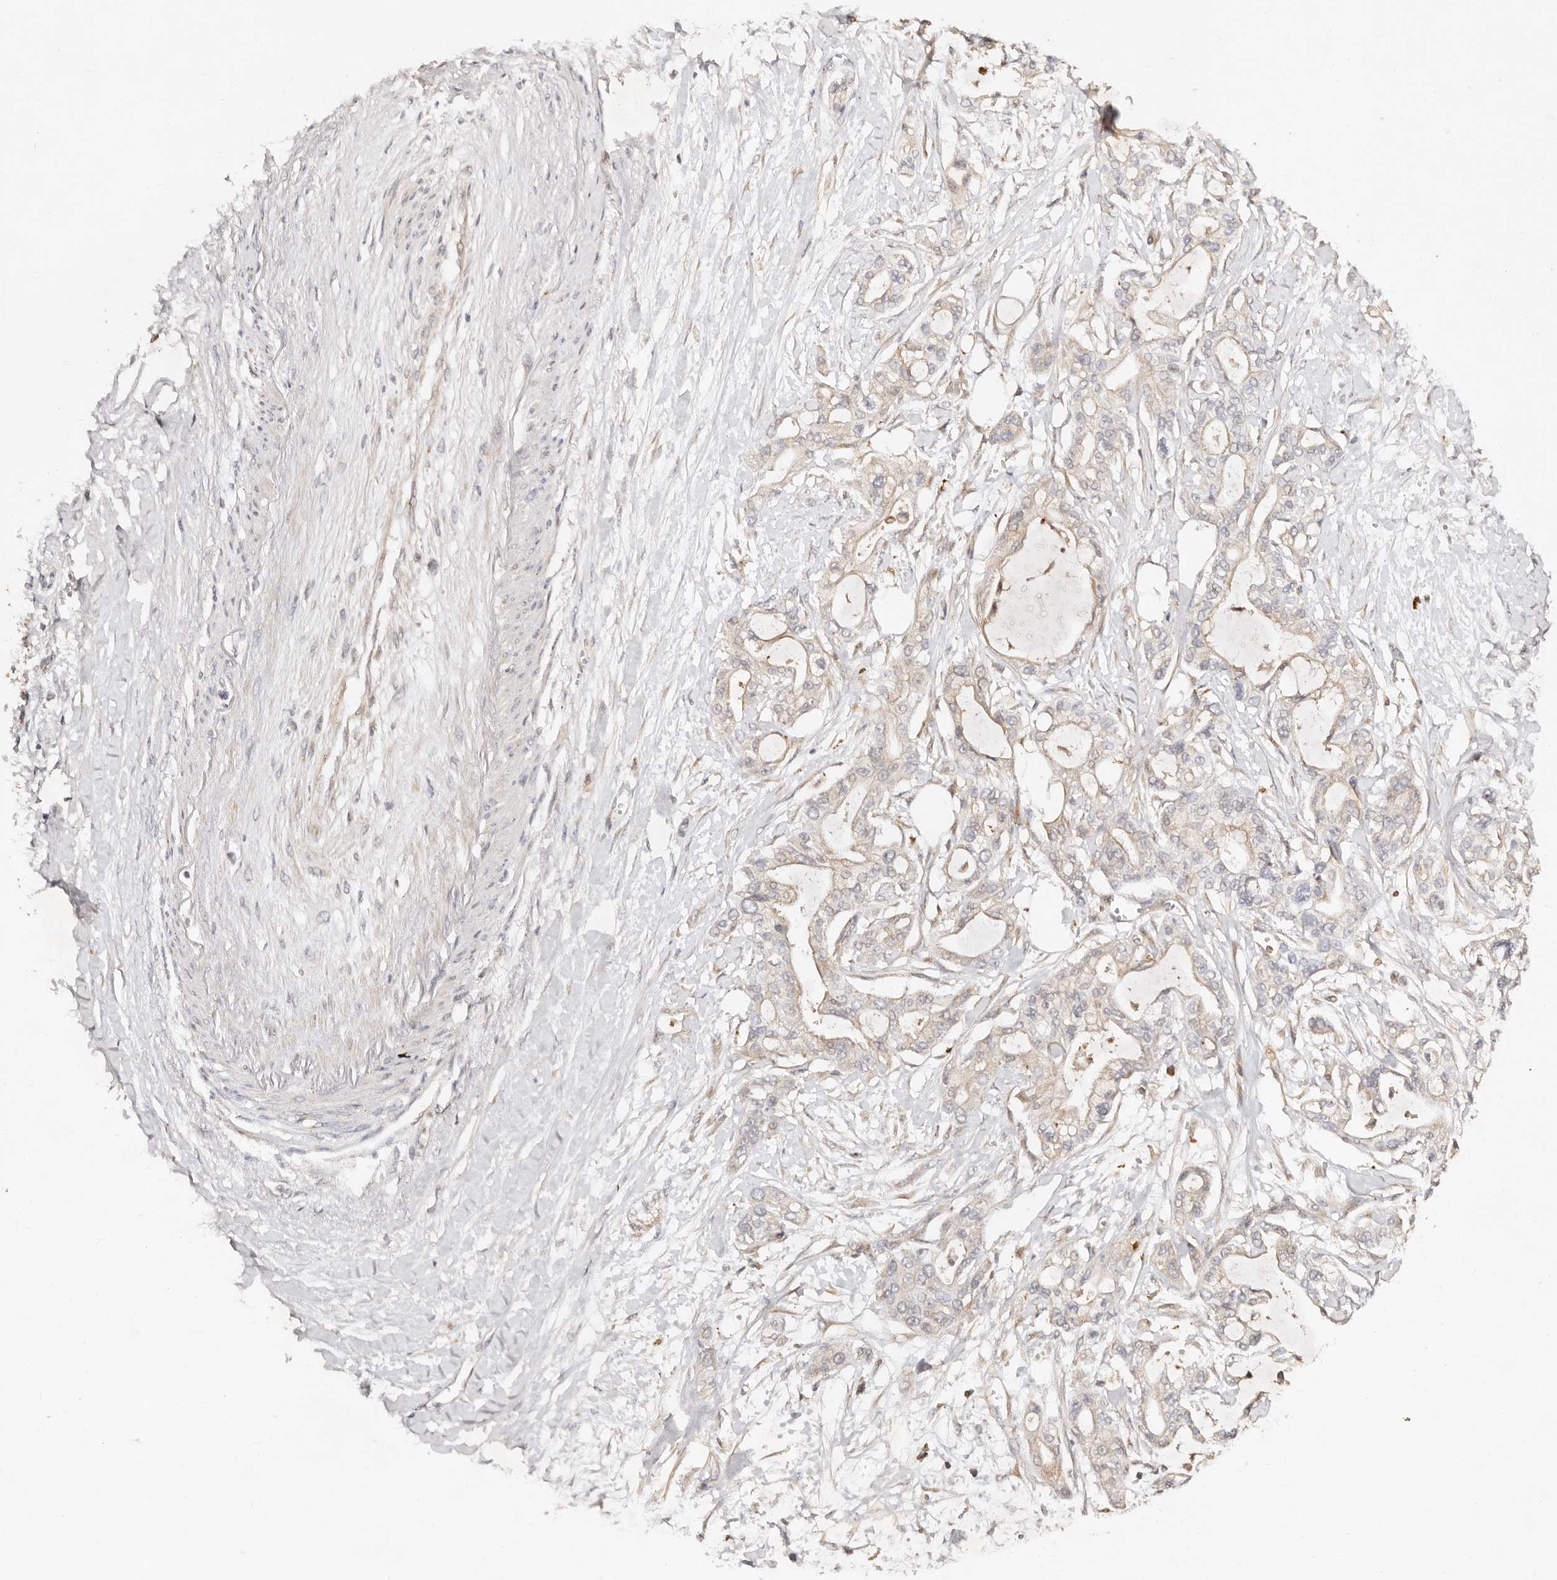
{"staining": {"intensity": "weak", "quantity": "<25%", "location": "cytoplasmic/membranous"}, "tissue": "pancreatic cancer", "cell_type": "Tumor cells", "image_type": "cancer", "snomed": [{"axis": "morphology", "description": "Adenocarcinoma, NOS"}, {"axis": "topography", "description": "Pancreas"}], "caption": "High power microscopy histopathology image of an IHC micrograph of pancreatic cancer, revealing no significant positivity in tumor cells.", "gene": "DENND11", "patient": {"sex": "male", "age": 68}}